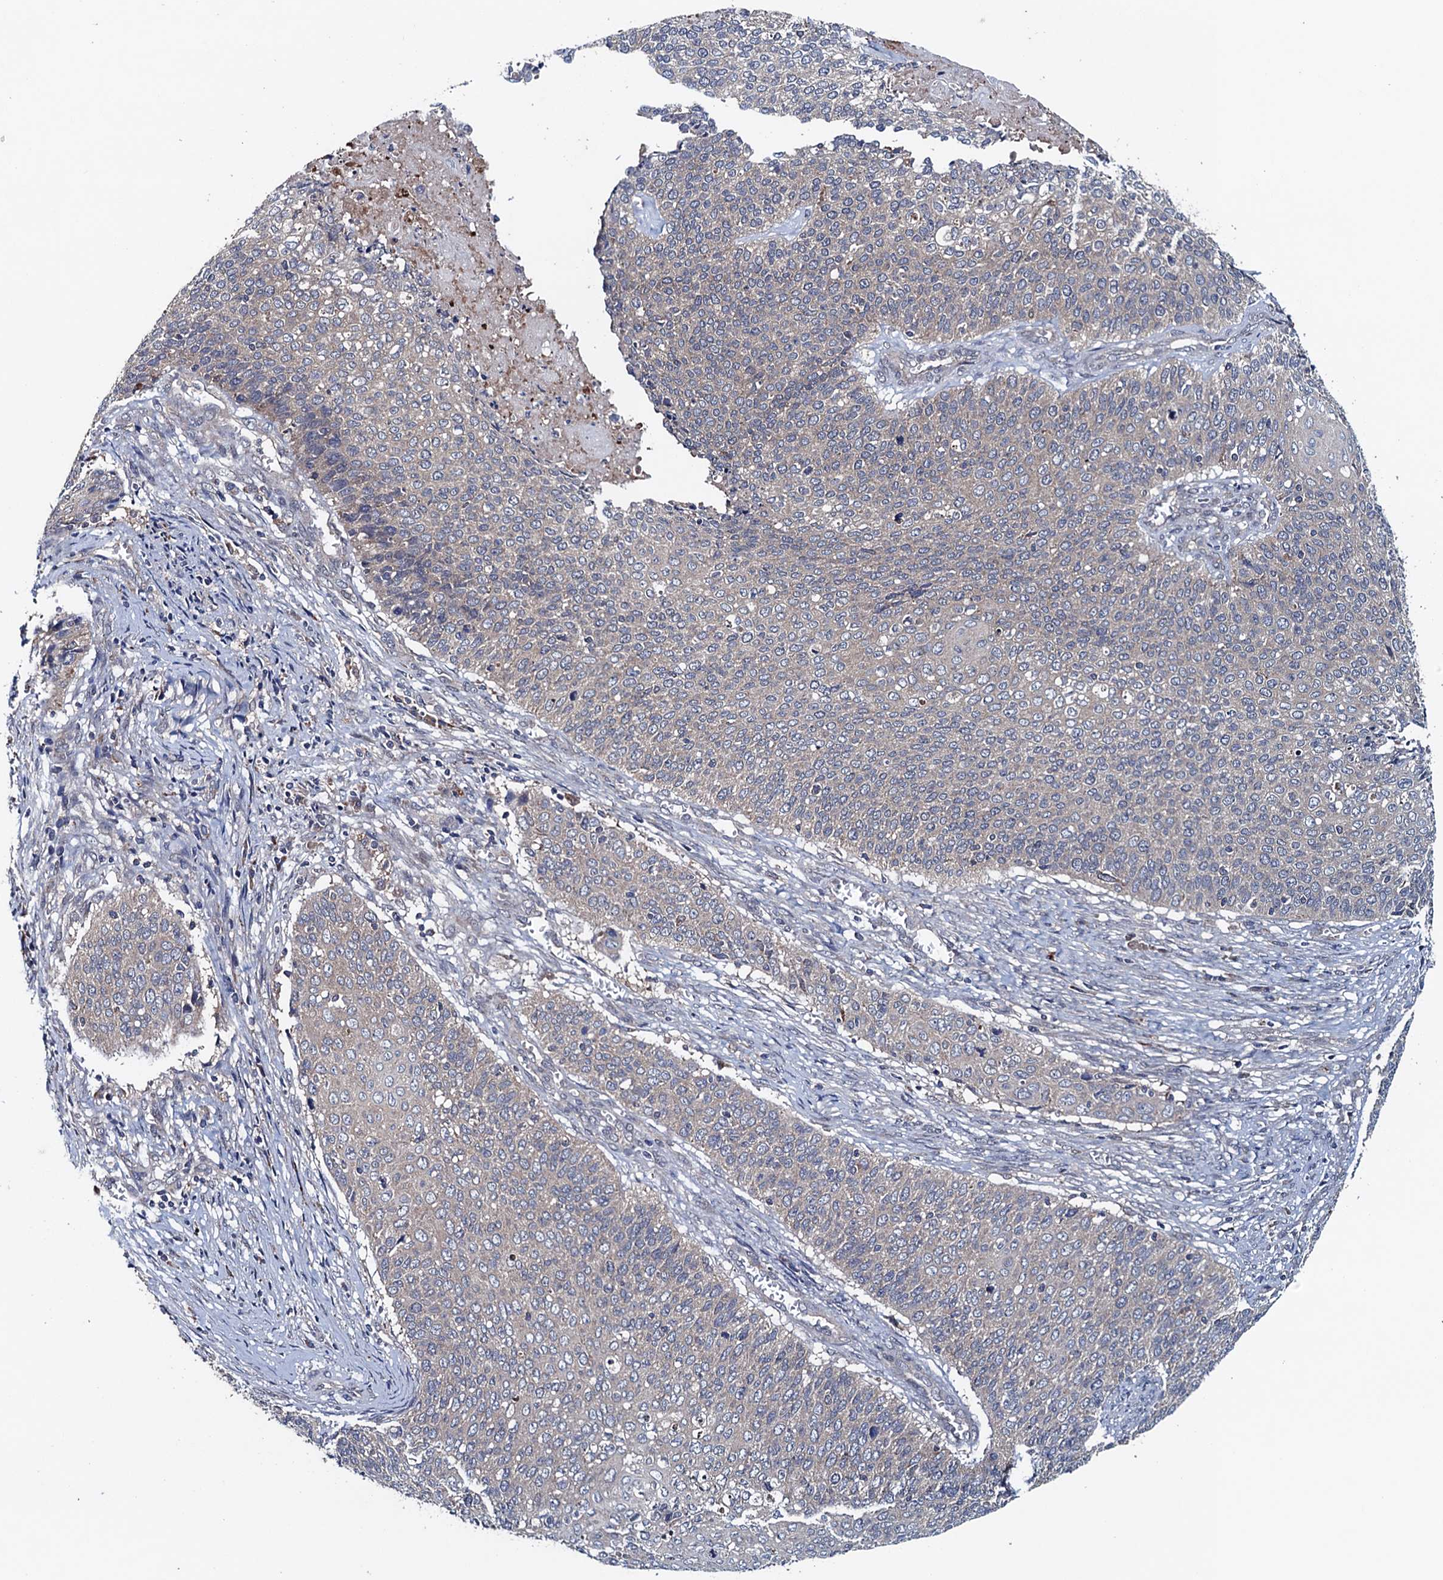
{"staining": {"intensity": "weak", "quantity": "<25%", "location": "cytoplasmic/membranous"}, "tissue": "cervical cancer", "cell_type": "Tumor cells", "image_type": "cancer", "snomed": [{"axis": "morphology", "description": "Squamous cell carcinoma, NOS"}, {"axis": "topography", "description": "Cervix"}], "caption": "An image of squamous cell carcinoma (cervical) stained for a protein displays no brown staining in tumor cells.", "gene": "BLTP3B", "patient": {"sex": "female", "age": 39}}